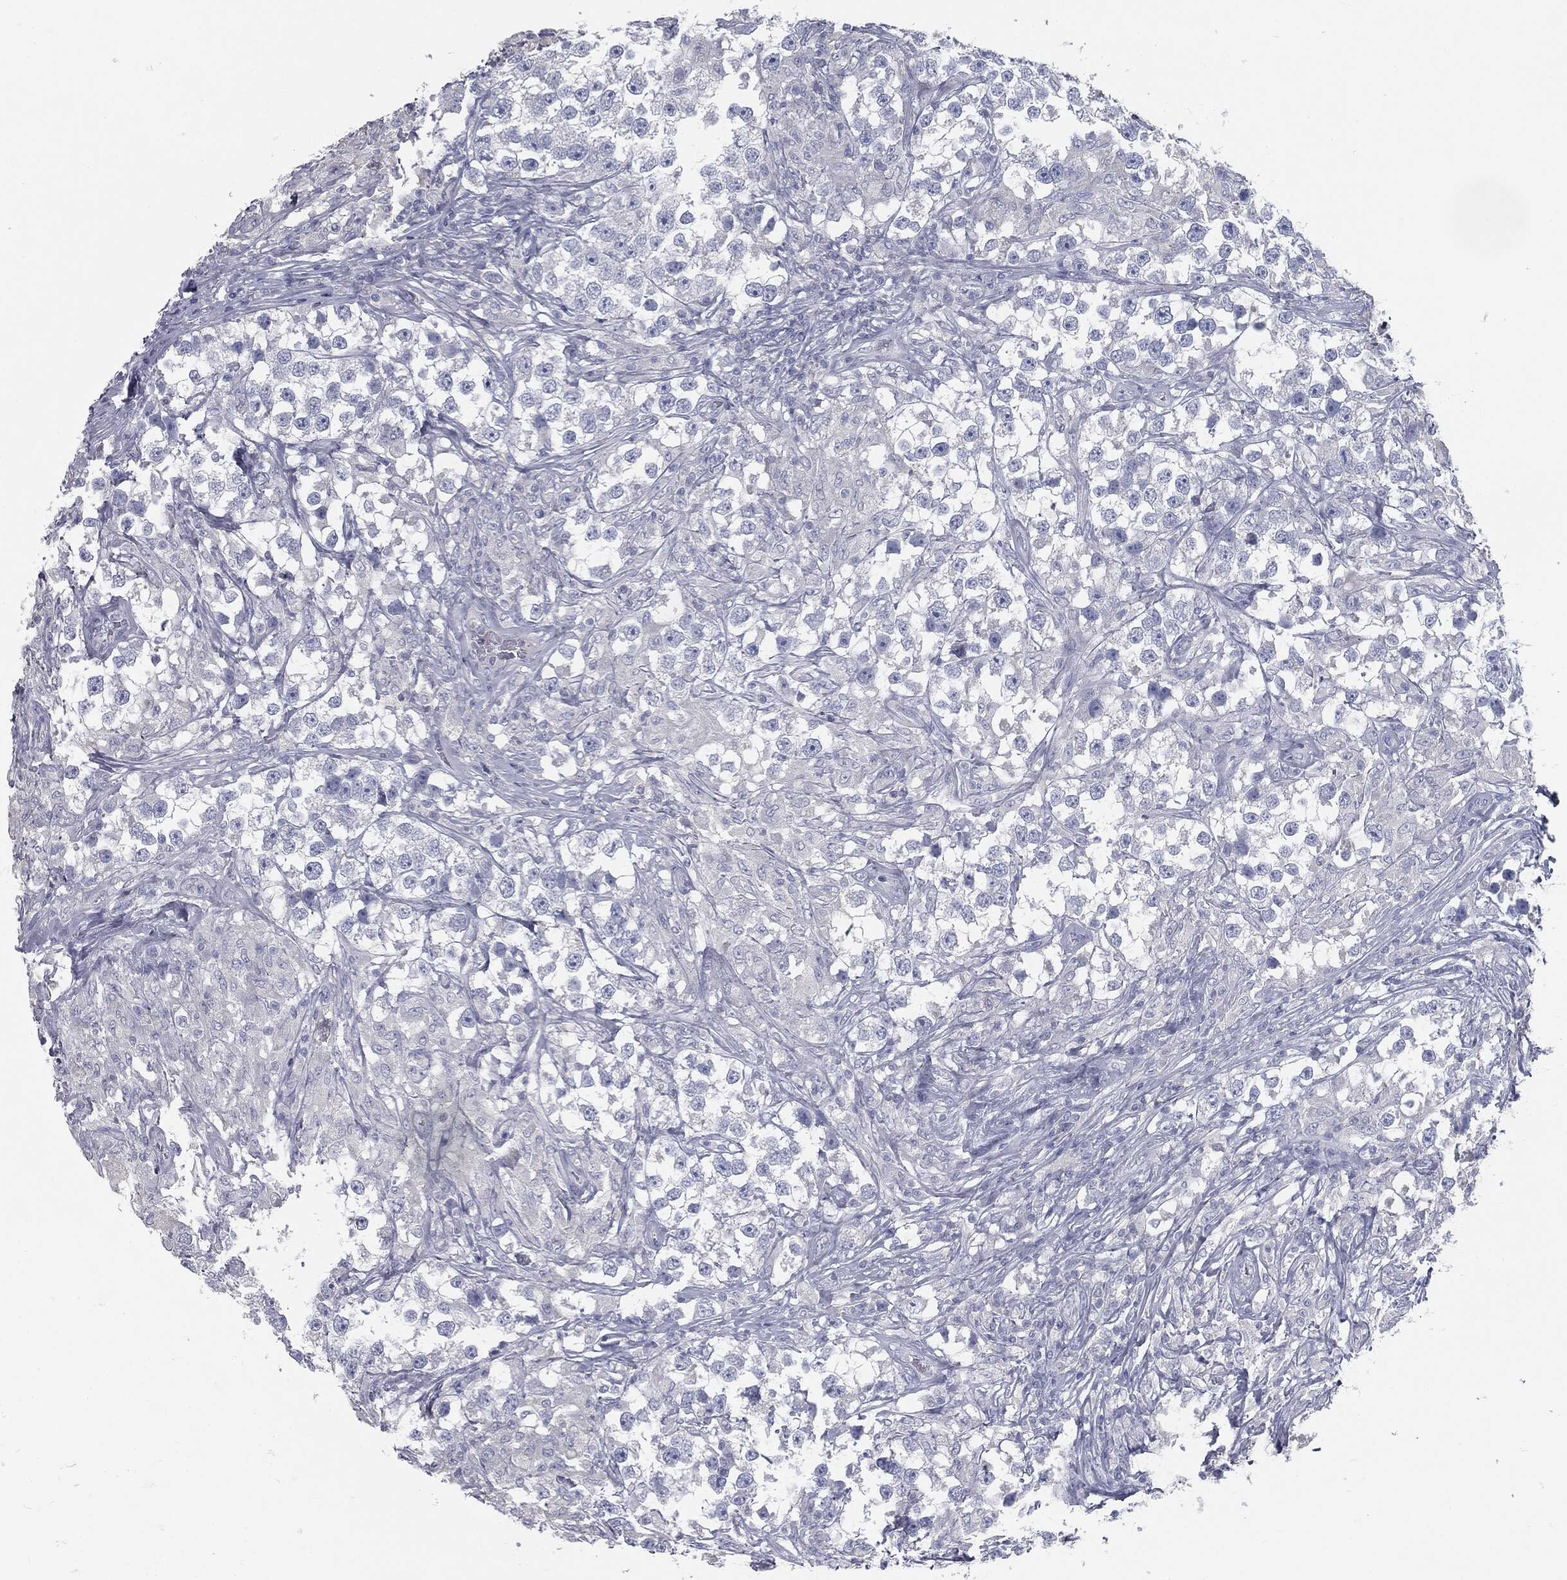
{"staining": {"intensity": "negative", "quantity": "none", "location": "none"}, "tissue": "testis cancer", "cell_type": "Tumor cells", "image_type": "cancer", "snomed": [{"axis": "morphology", "description": "Seminoma, NOS"}, {"axis": "topography", "description": "Testis"}], "caption": "DAB immunohistochemical staining of human testis cancer shows no significant staining in tumor cells.", "gene": "CAV3", "patient": {"sex": "male", "age": 46}}